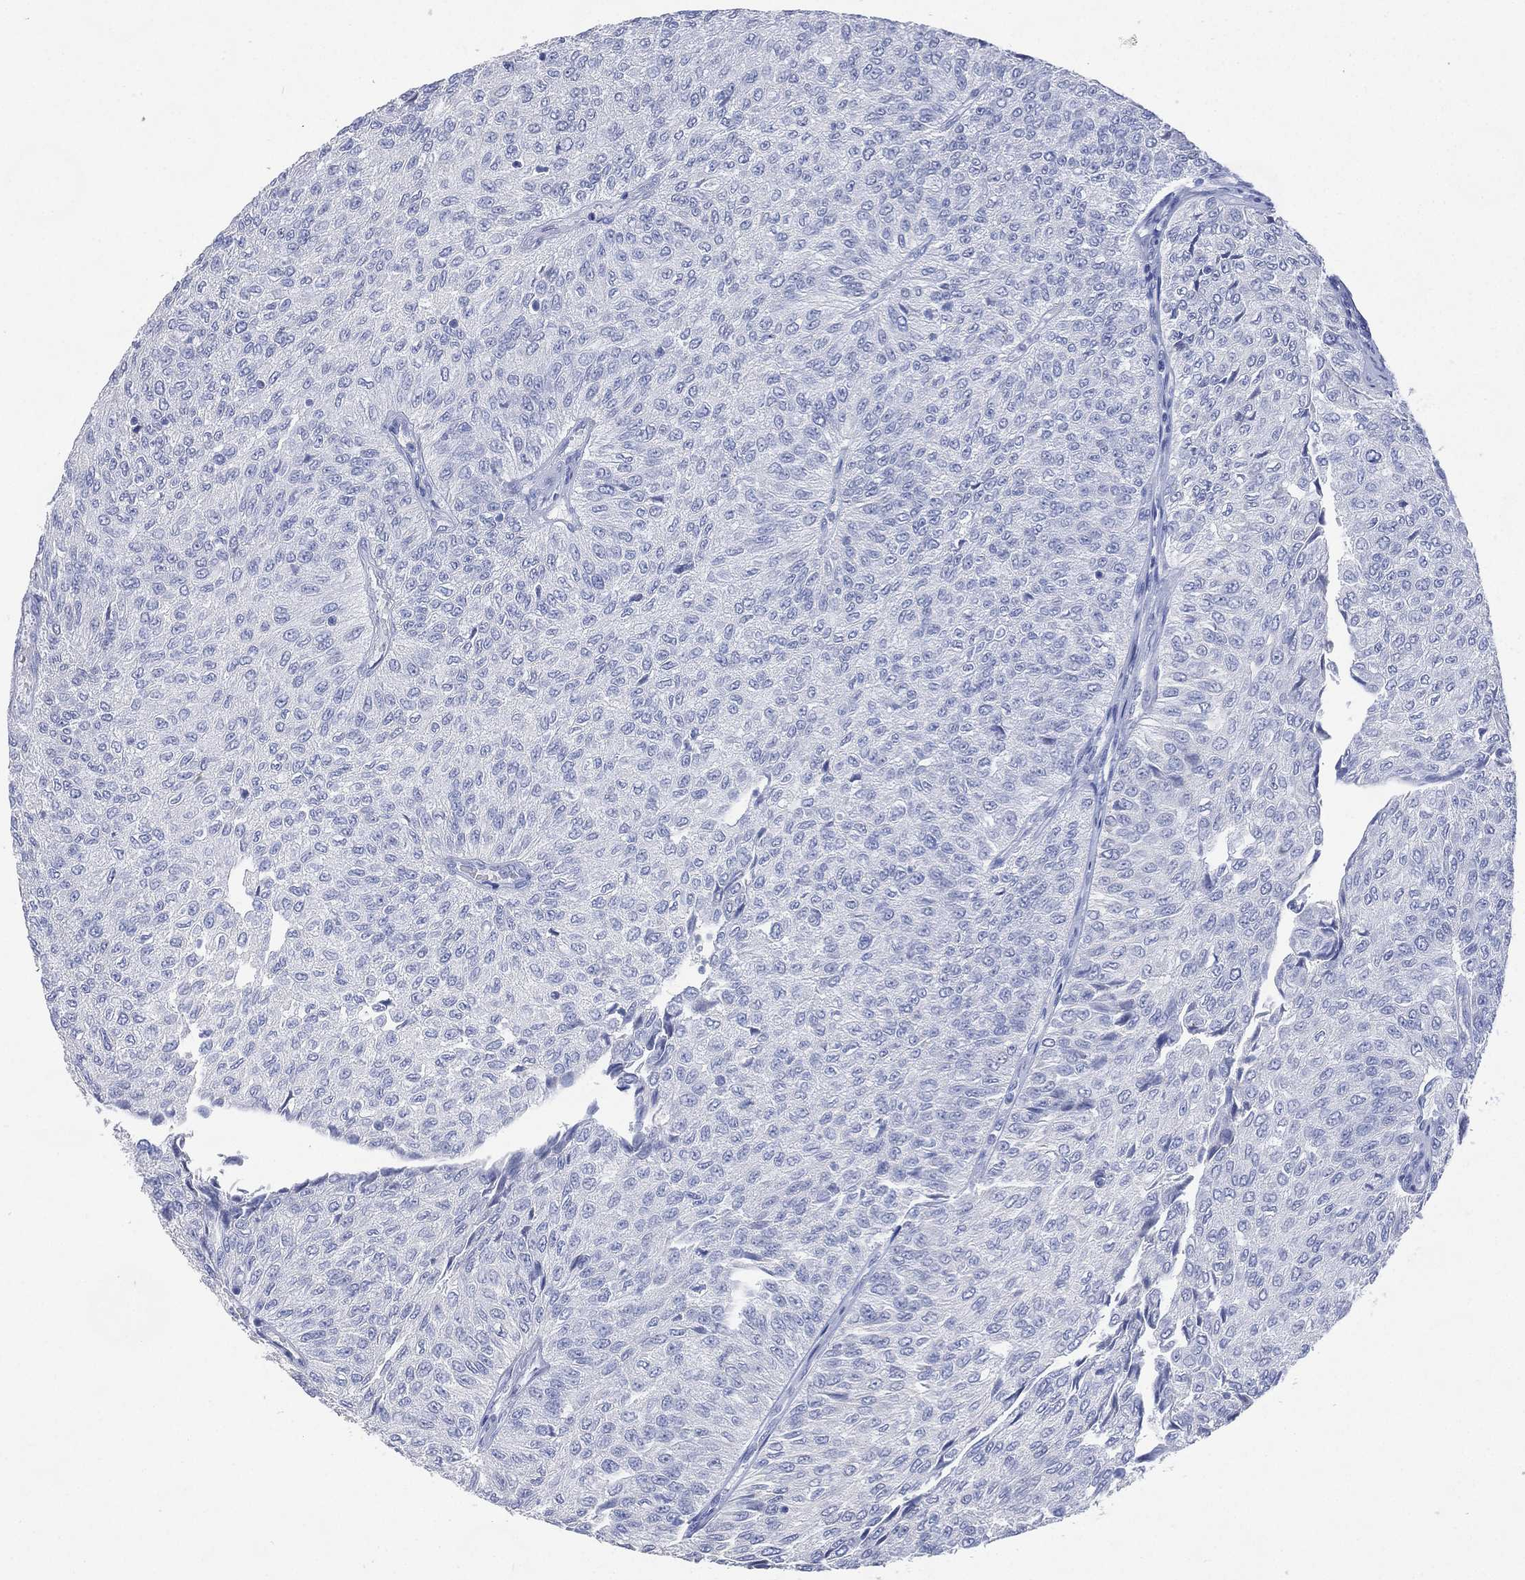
{"staining": {"intensity": "negative", "quantity": "none", "location": "none"}, "tissue": "urothelial cancer", "cell_type": "Tumor cells", "image_type": "cancer", "snomed": [{"axis": "morphology", "description": "Urothelial carcinoma, Low grade"}, {"axis": "topography", "description": "Urinary bladder"}], "caption": "This photomicrograph is of urothelial carcinoma (low-grade) stained with IHC to label a protein in brown with the nuclei are counter-stained blue. There is no expression in tumor cells.", "gene": "FMO1", "patient": {"sex": "male", "age": 78}}